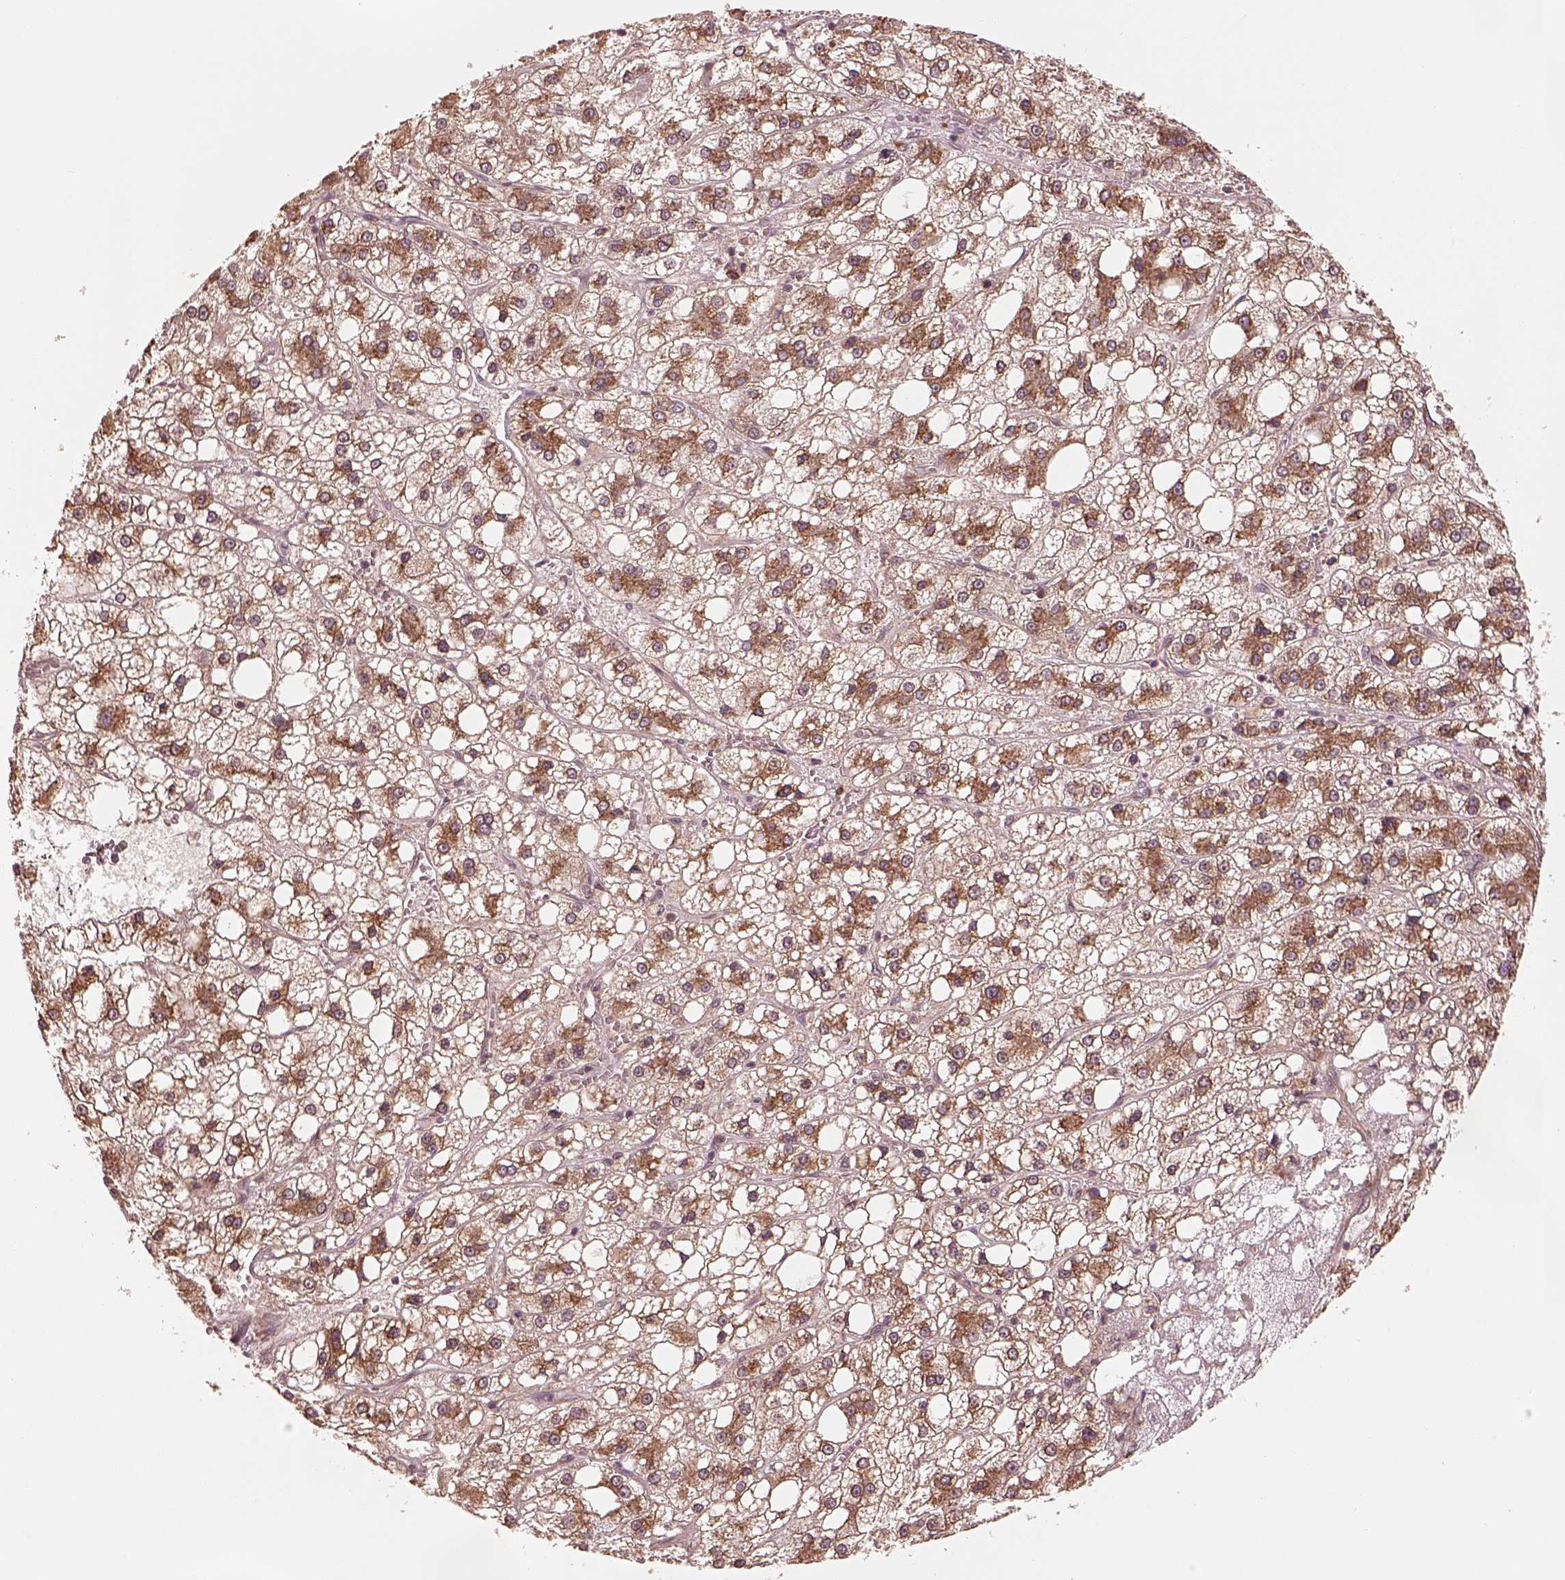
{"staining": {"intensity": "moderate", "quantity": ">75%", "location": "cytoplasmic/membranous"}, "tissue": "liver cancer", "cell_type": "Tumor cells", "image_type": "cancer", "snomed": [{"axis": "morphology", "description": "Carcinoma, Hepatocellular, NOS"}, {"axis": "topography", "description": "Liver"}], "caption": "This is an image of immunohistochemistry (IHC) staining of liver hepatocellular carcinoma, which shows moderate staining in the cytoplasmic/membranous of tumor cells.", "gene": "RPS5", "patient": {"sex": "male", "age": 73}}